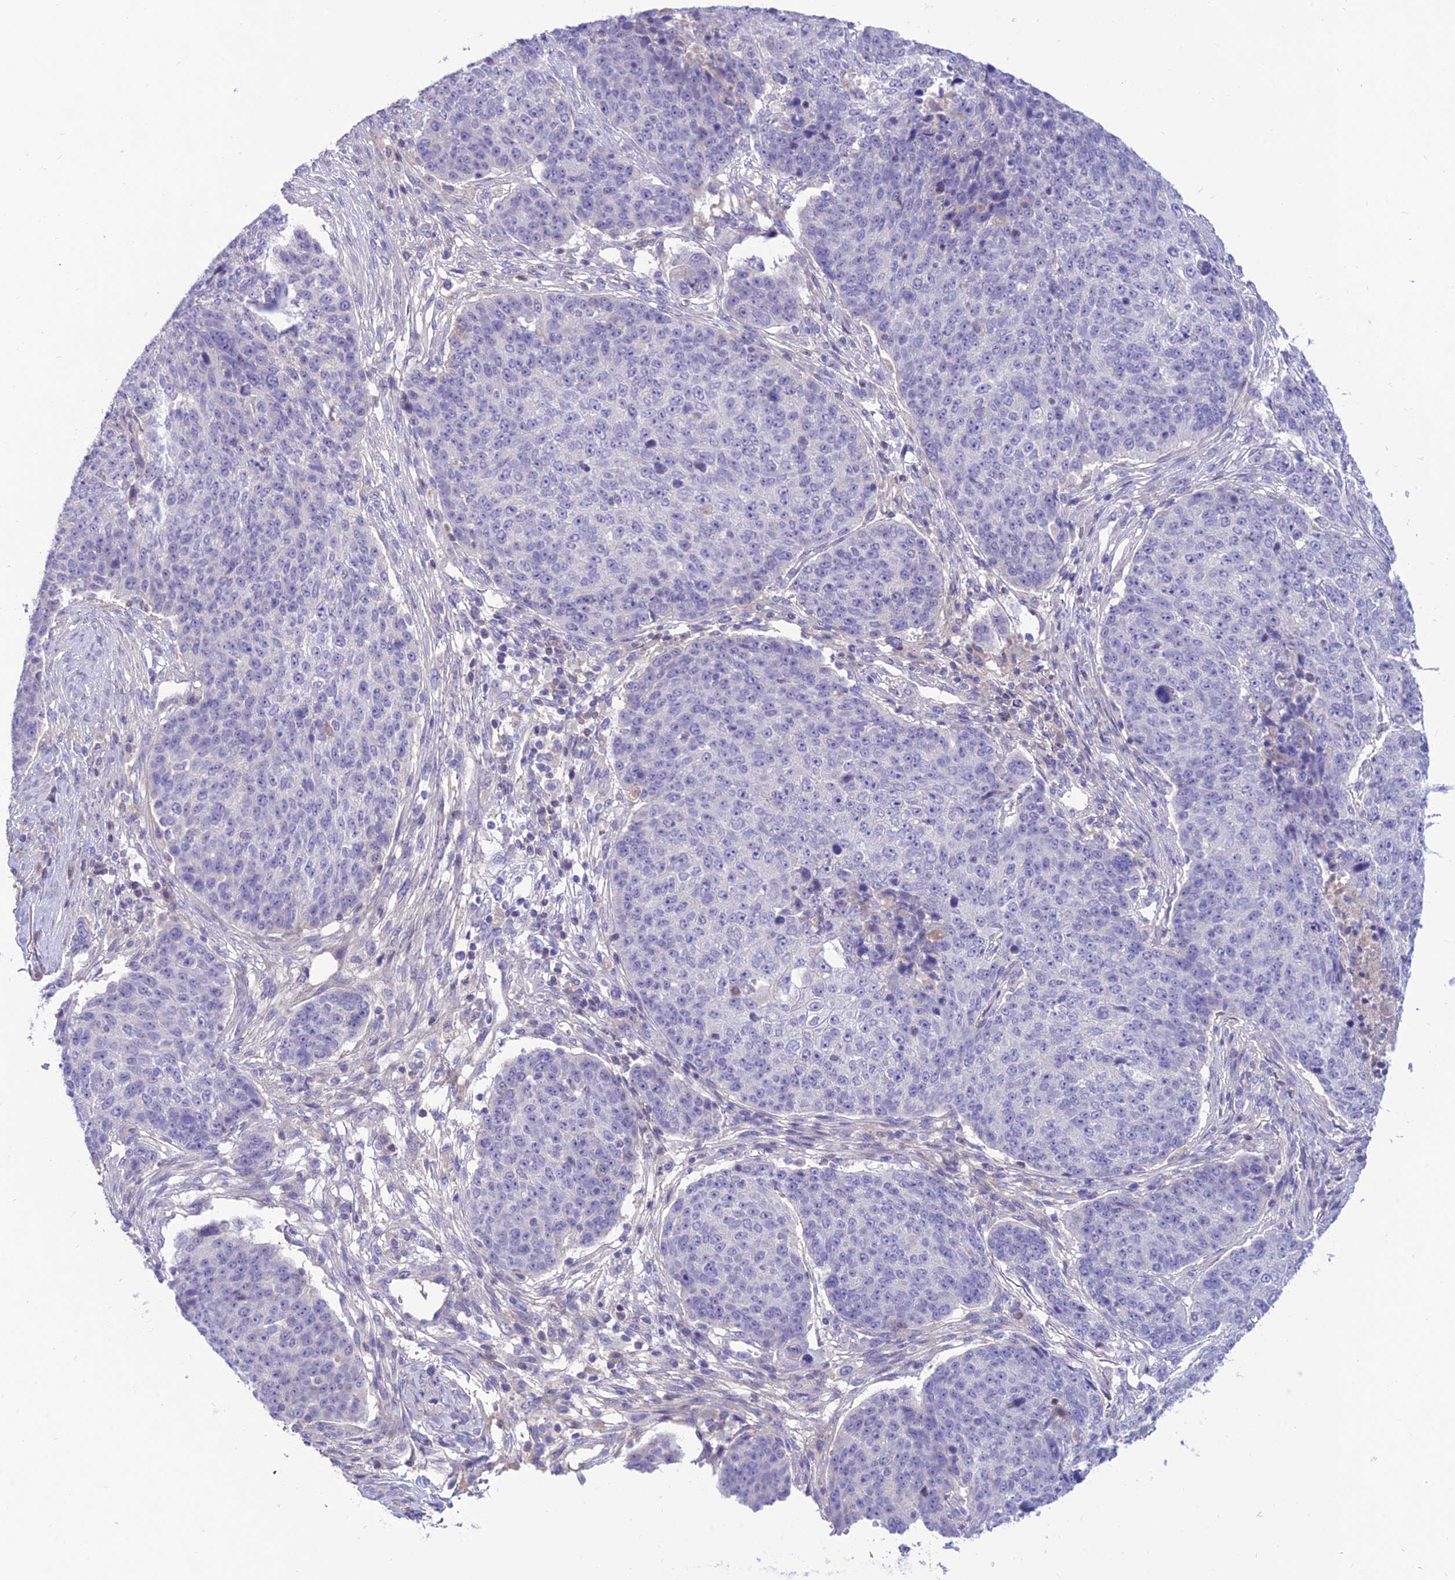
{"staining": {"intensity": "negative", "quantity": "none", "location": "none"}, "tissue": "lung cancer", "cell_type": "Tumor cells", "image_type": "cancer", "snomed": [{"axis": "morphology", "description": "Normal tissue, NOS"}, {"axis": "morphology", "description": "Squamous cell carcinoma, NOS"}, {"axis": "topography", "description": "Lymph node"}, {"axis": "topography", "description": "Lung"}], "caption": "An image of human lung cancer is negative for staining in tumor cells.", "gene": "TEKT3", "patient": {"sex": "male", "age": 66}}